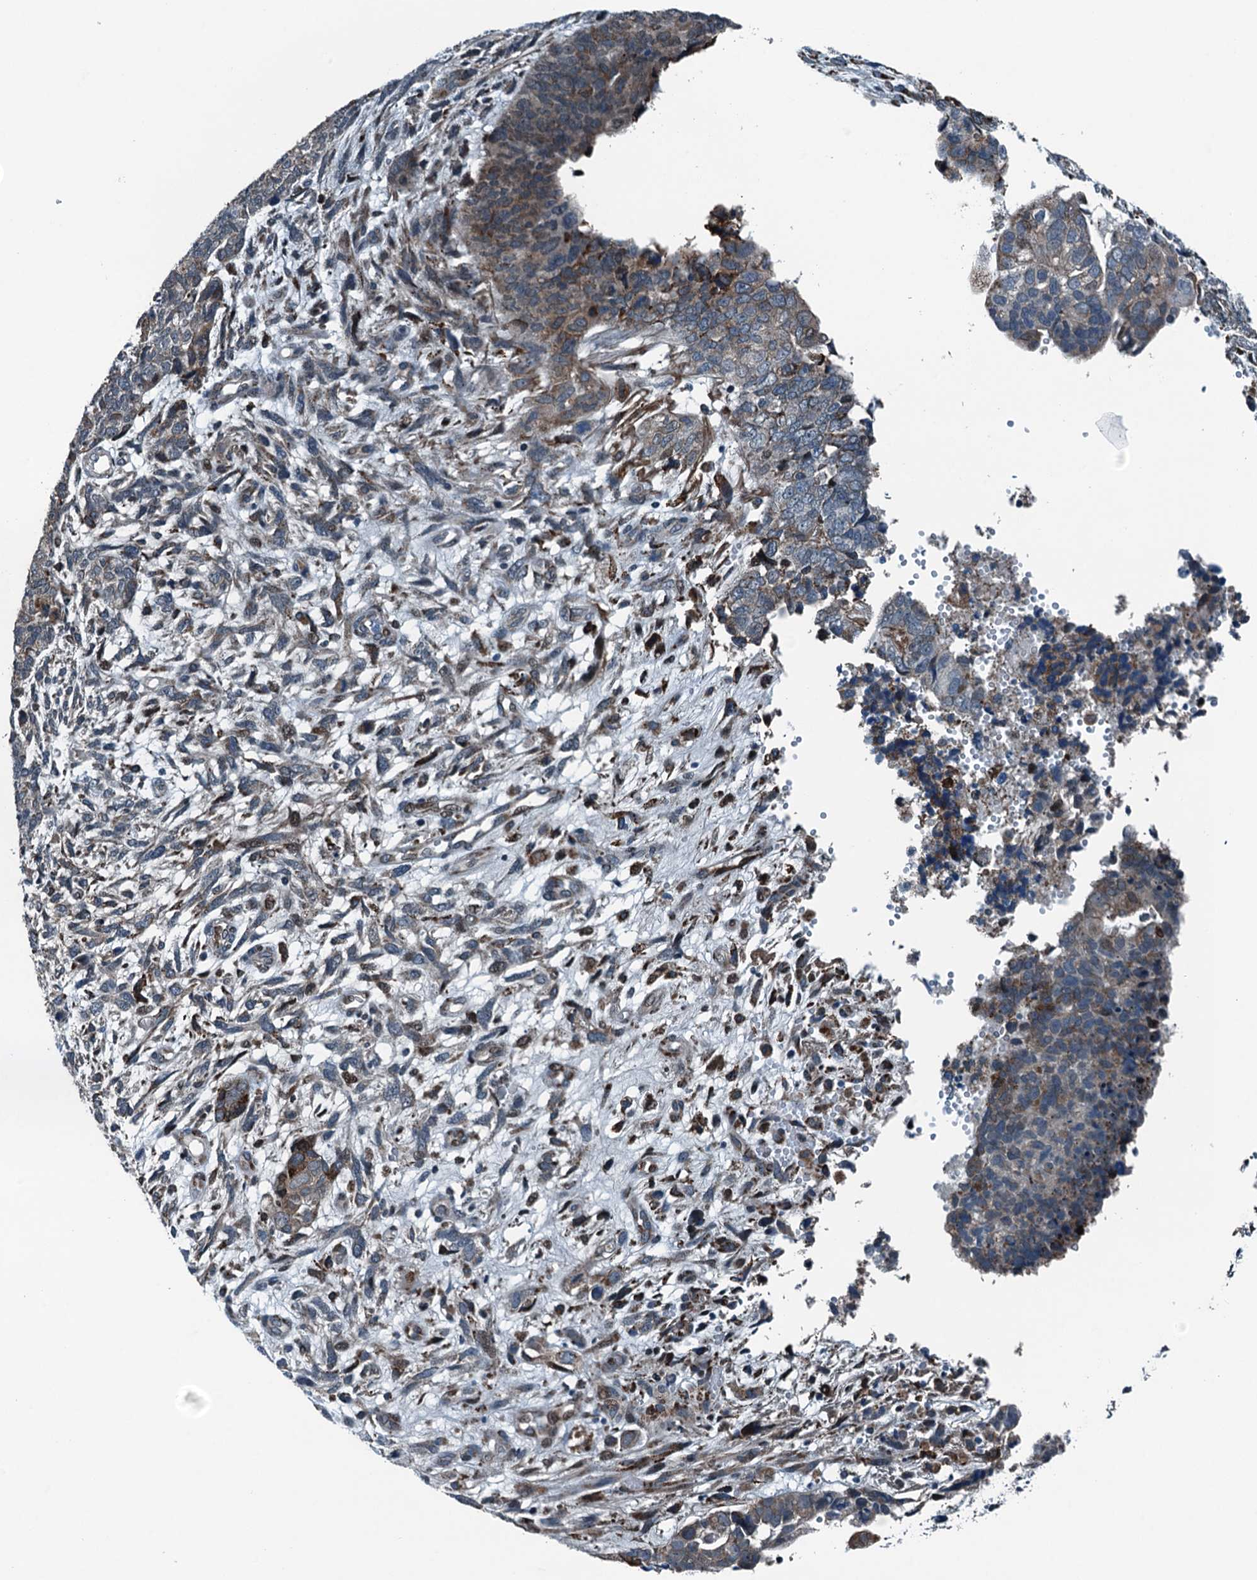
{"staining": {"intensity": "weak", "quantity": "25%-75%", "location": "cytoplasmic/membranous"}, "tissue": "cervical cancer", "cell_type": "Tumor cells", "image_type": "cancer", "snomed": [{"axis": "morphology", "description": "Squamous cell carcinoma, NOS"}, {"axis": "topography", "description": "Cervix"}], "caption": "Weak cytoplasmic/membranous protein staining is present in approximately 25%-75% of tumor cells in cervical squamous cell carcinoma. The staining is performed using DAB (3,3'-diaminobenzidine) brown chromogen to label protein expression. The nuclei are counter-stained blue using hematoxylin.", "gene": "TAMALIN", "patient": {"sex": "female", "age": 63}}